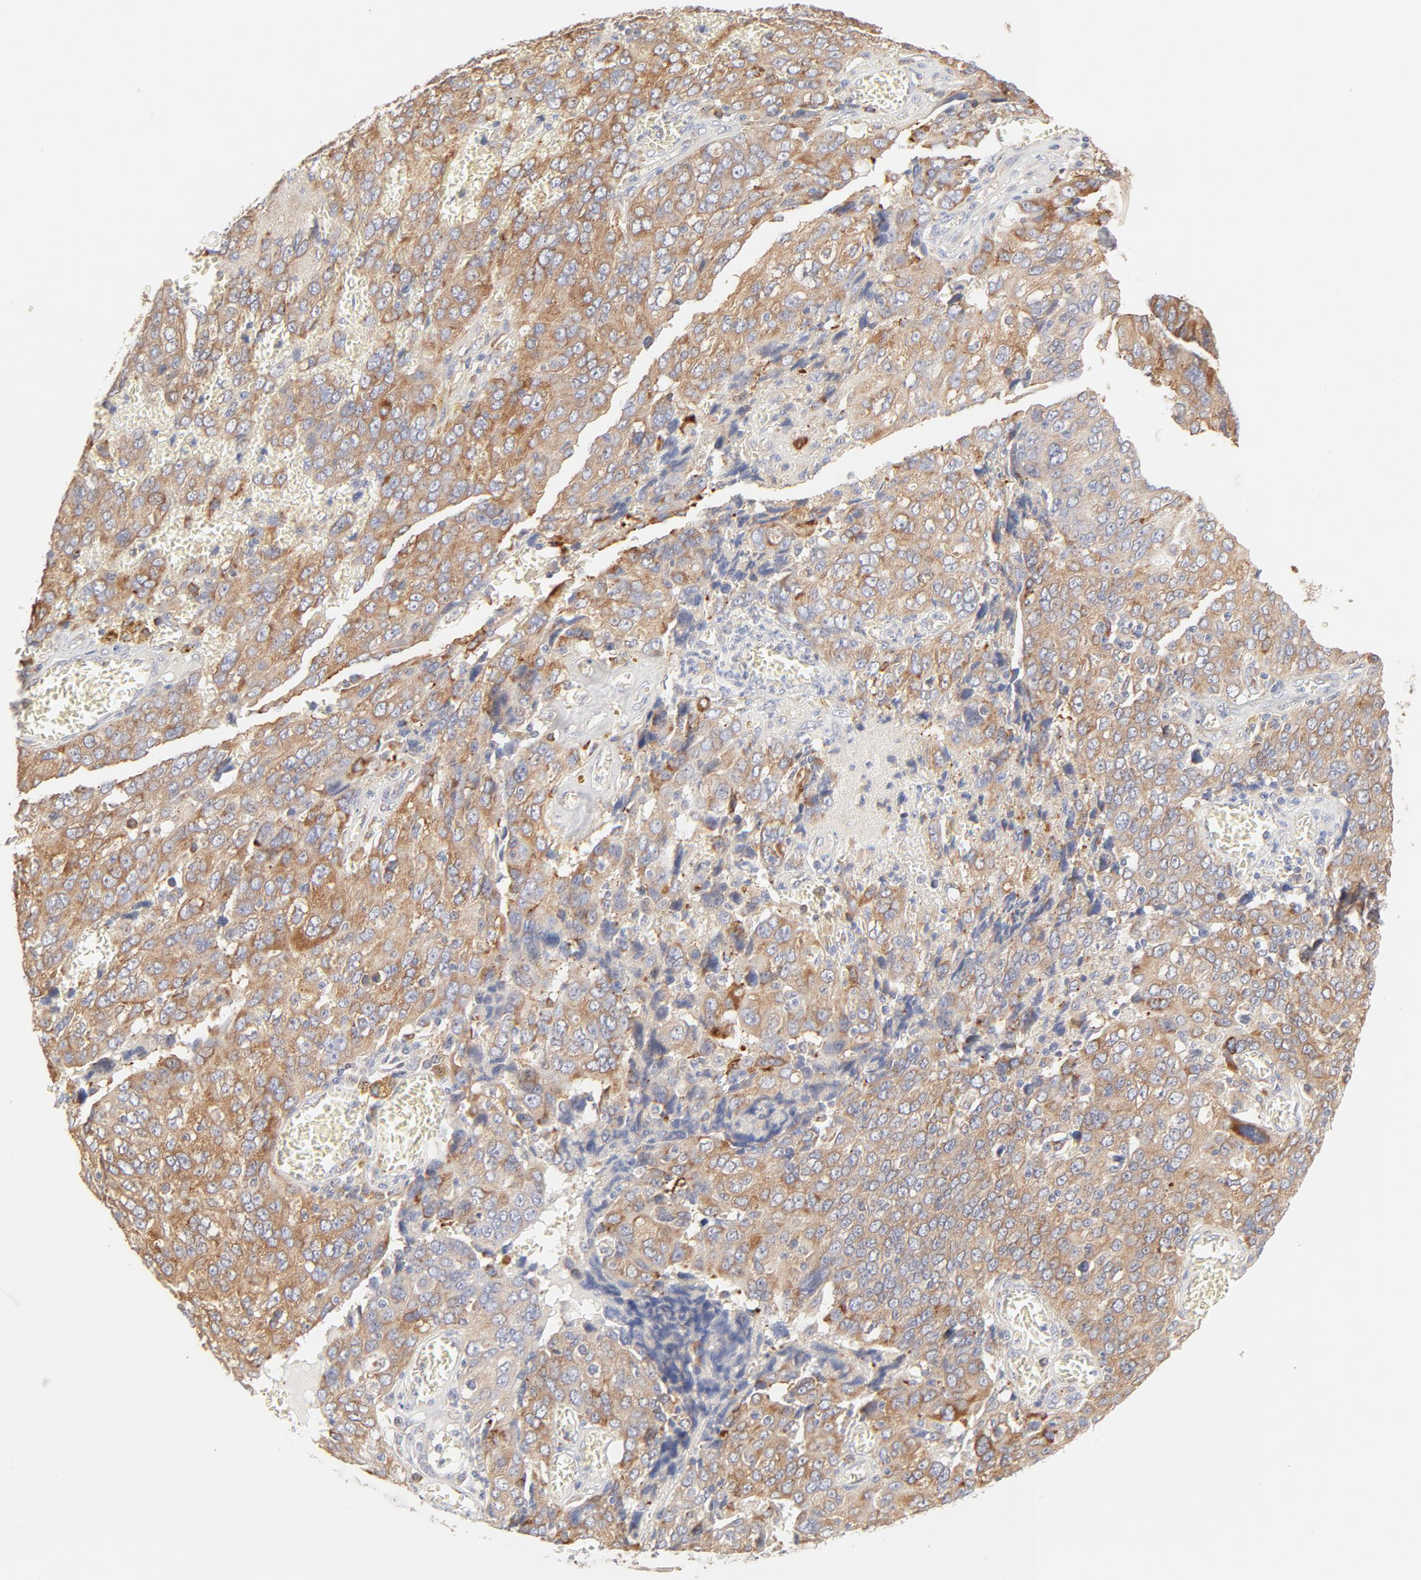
{"staining": {"intensity": "moderate", "quantity": ">75%", "location": "cytoplasmic/membranous"}, "tissue": "ovarian cancer", "cell_type": "Tumor cells", "image_type": "cancer", "snomed": [{"axis": "morphology", "description": "Carcinoma, endometroid"}, {"axis": "topography", "description": "Ovary"}], "caption": "Brown immunohistochemical staining in ovarian cancer (endometroid carcinoma) demonstrates moderate cytoplasmic/membranous positivity in approximately >75% of tumor cells.", "gene": "PARP12", "patient": {"sex": "female", "age": 75}}